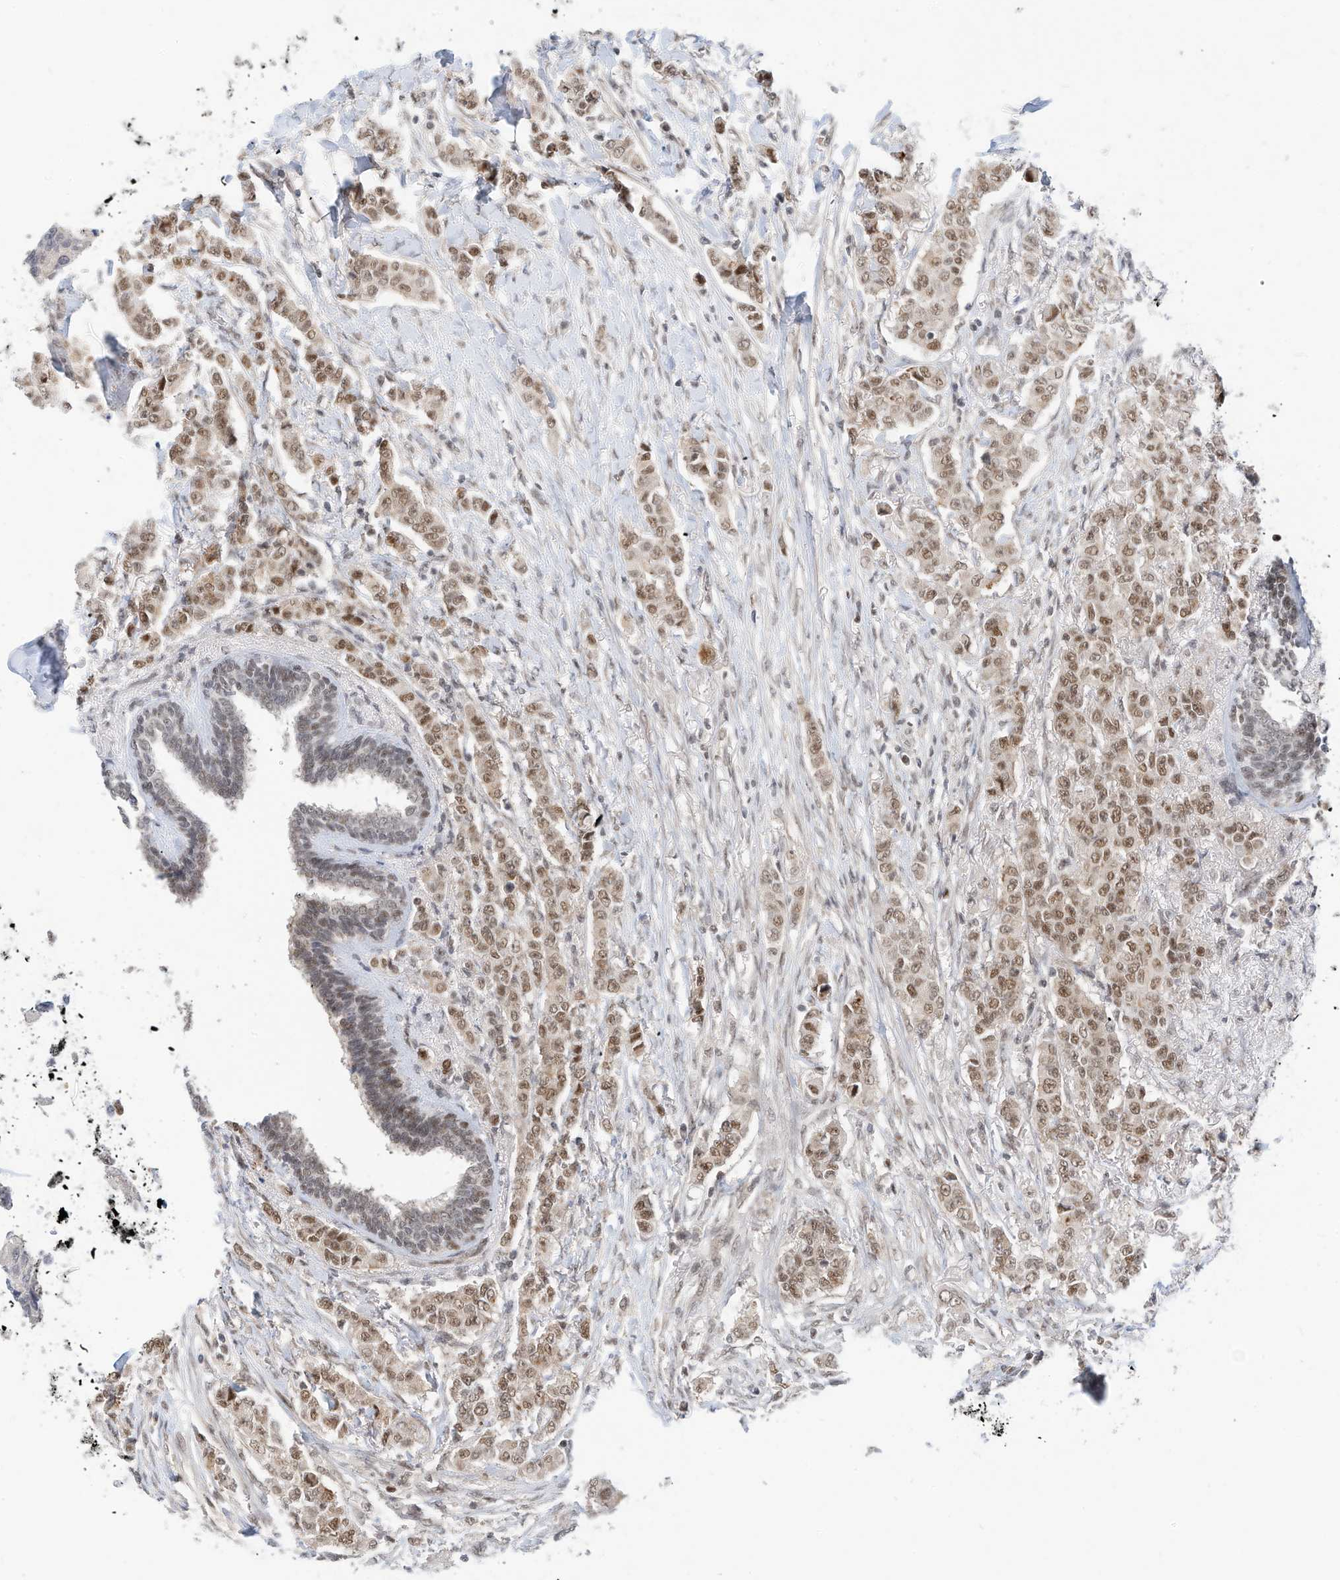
{"staining": {"intensity": "moderate", "quantity": ">75%", "location": "nuclear"}, "tissue": "breast cancer", "cell_type": "Tumor cells", "image_type": "cancer", "snomed": [{"axis": "morphology", "description": "Duct carcinoma"}, {"axis": "topography", "description": "Breast"}], "caption": "Immunohistochemistry histopathology image of neoplastic tissue: human breast intraductal carcinoma stained using immunohistochemistry displays medium levels of moderate protein expression localized specifically in the nuclear of tumor cells, appearing as a nuclear brown color.", "gene": "OGT", "patient": {"sex": "female", "age": 40}}